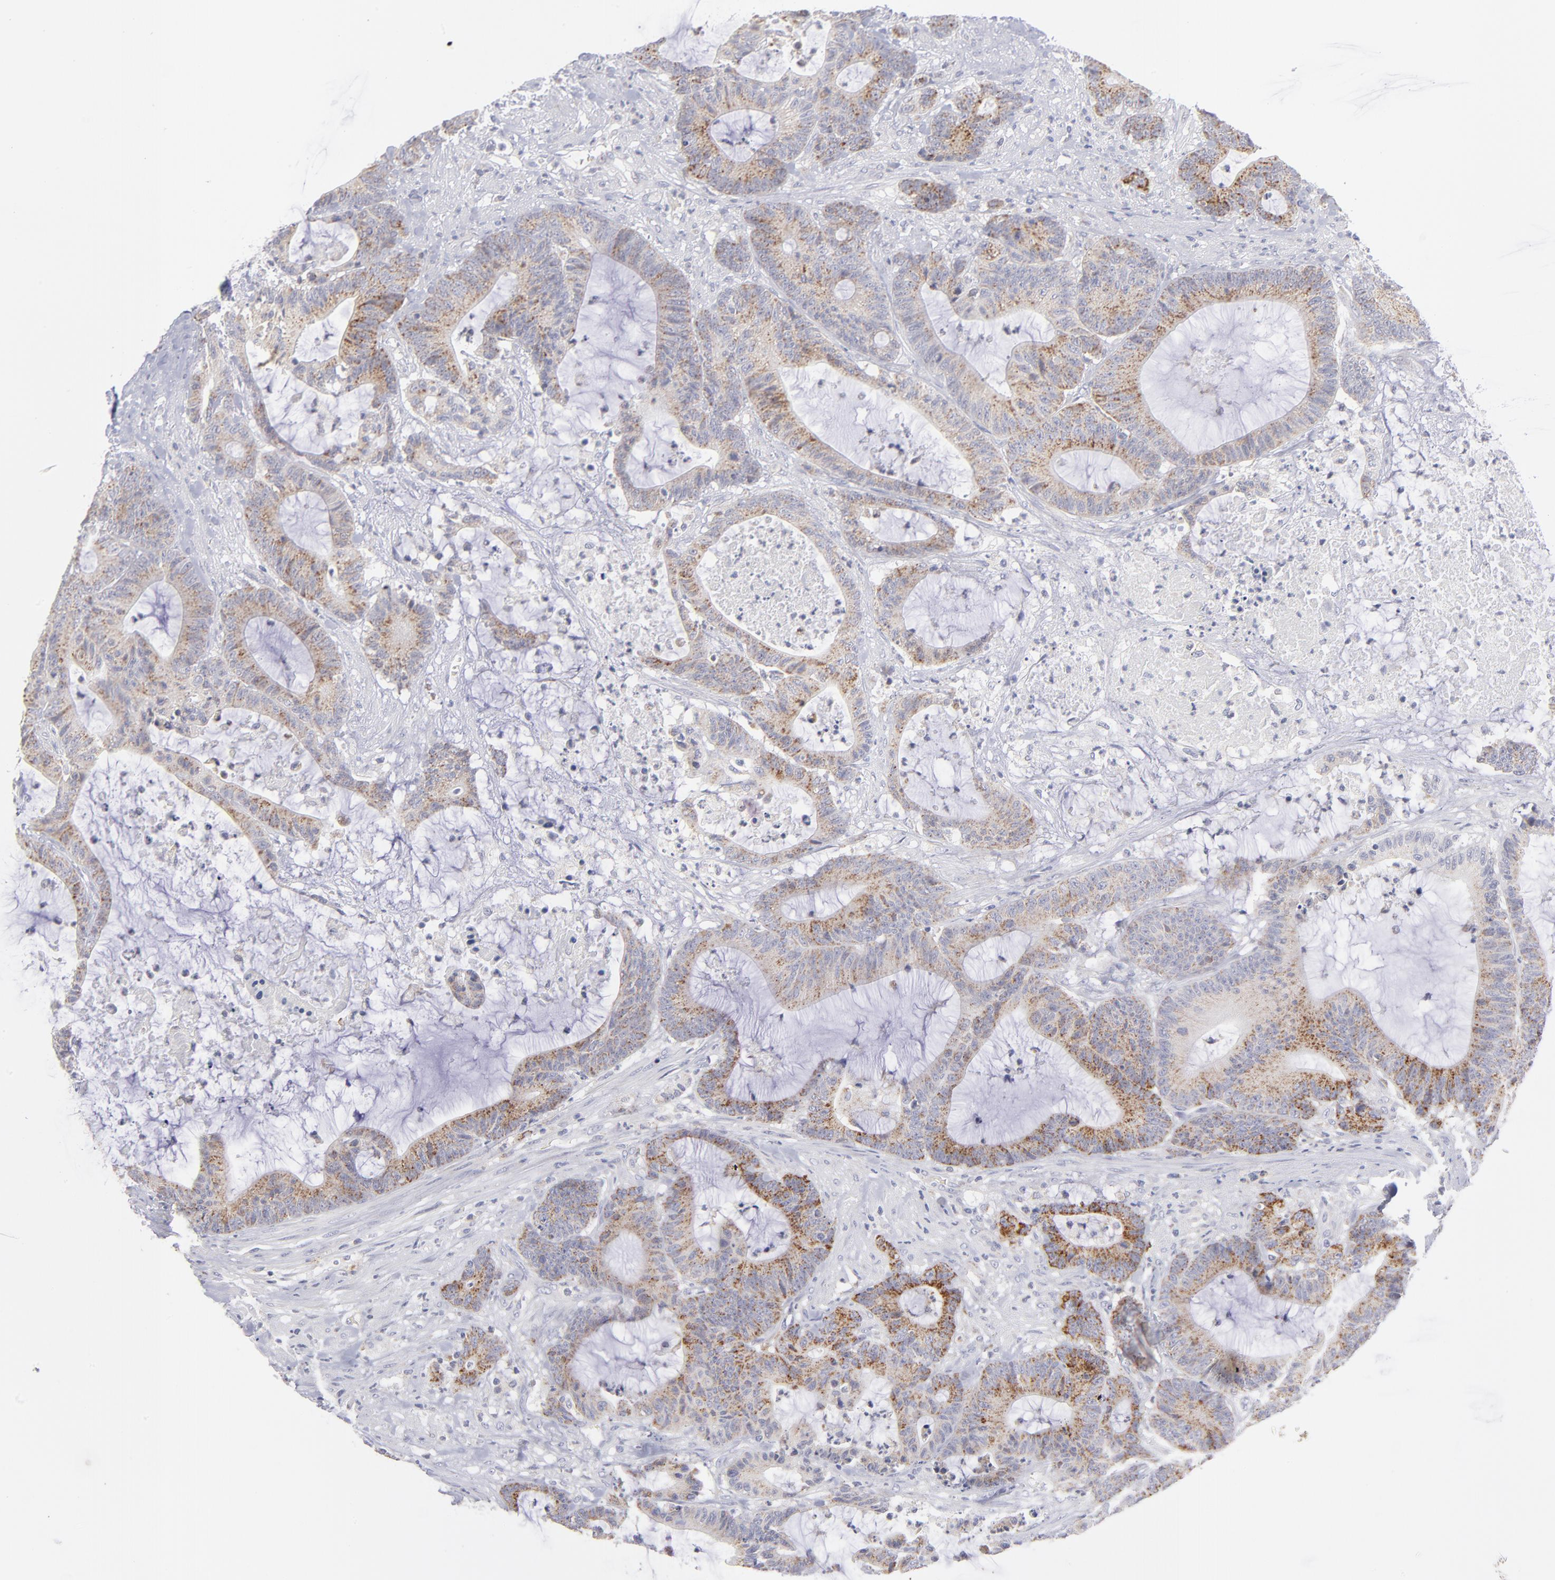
{"staining": {"intensity": "moderate", "quantity": ">75%", "location": "cytoplasmic/membranous"}, "tissue": "colorectal cancer", "cell_type": "Tumor cells", "image_type": "cancer", "snomed": [{"axis": "morphology", "description": "Adenocarcinoma, NOS"}, {"axis": "topography", "description": "Colon"}], "caption": "Colorectal adenocarcinoma stained for a protein (brown) reveals moderate cytoplasmic/membranous positive staining in about >75% of tumor cells.", "gene": "MTHFD2", "patient": {"sex": "female", "age": 84}}